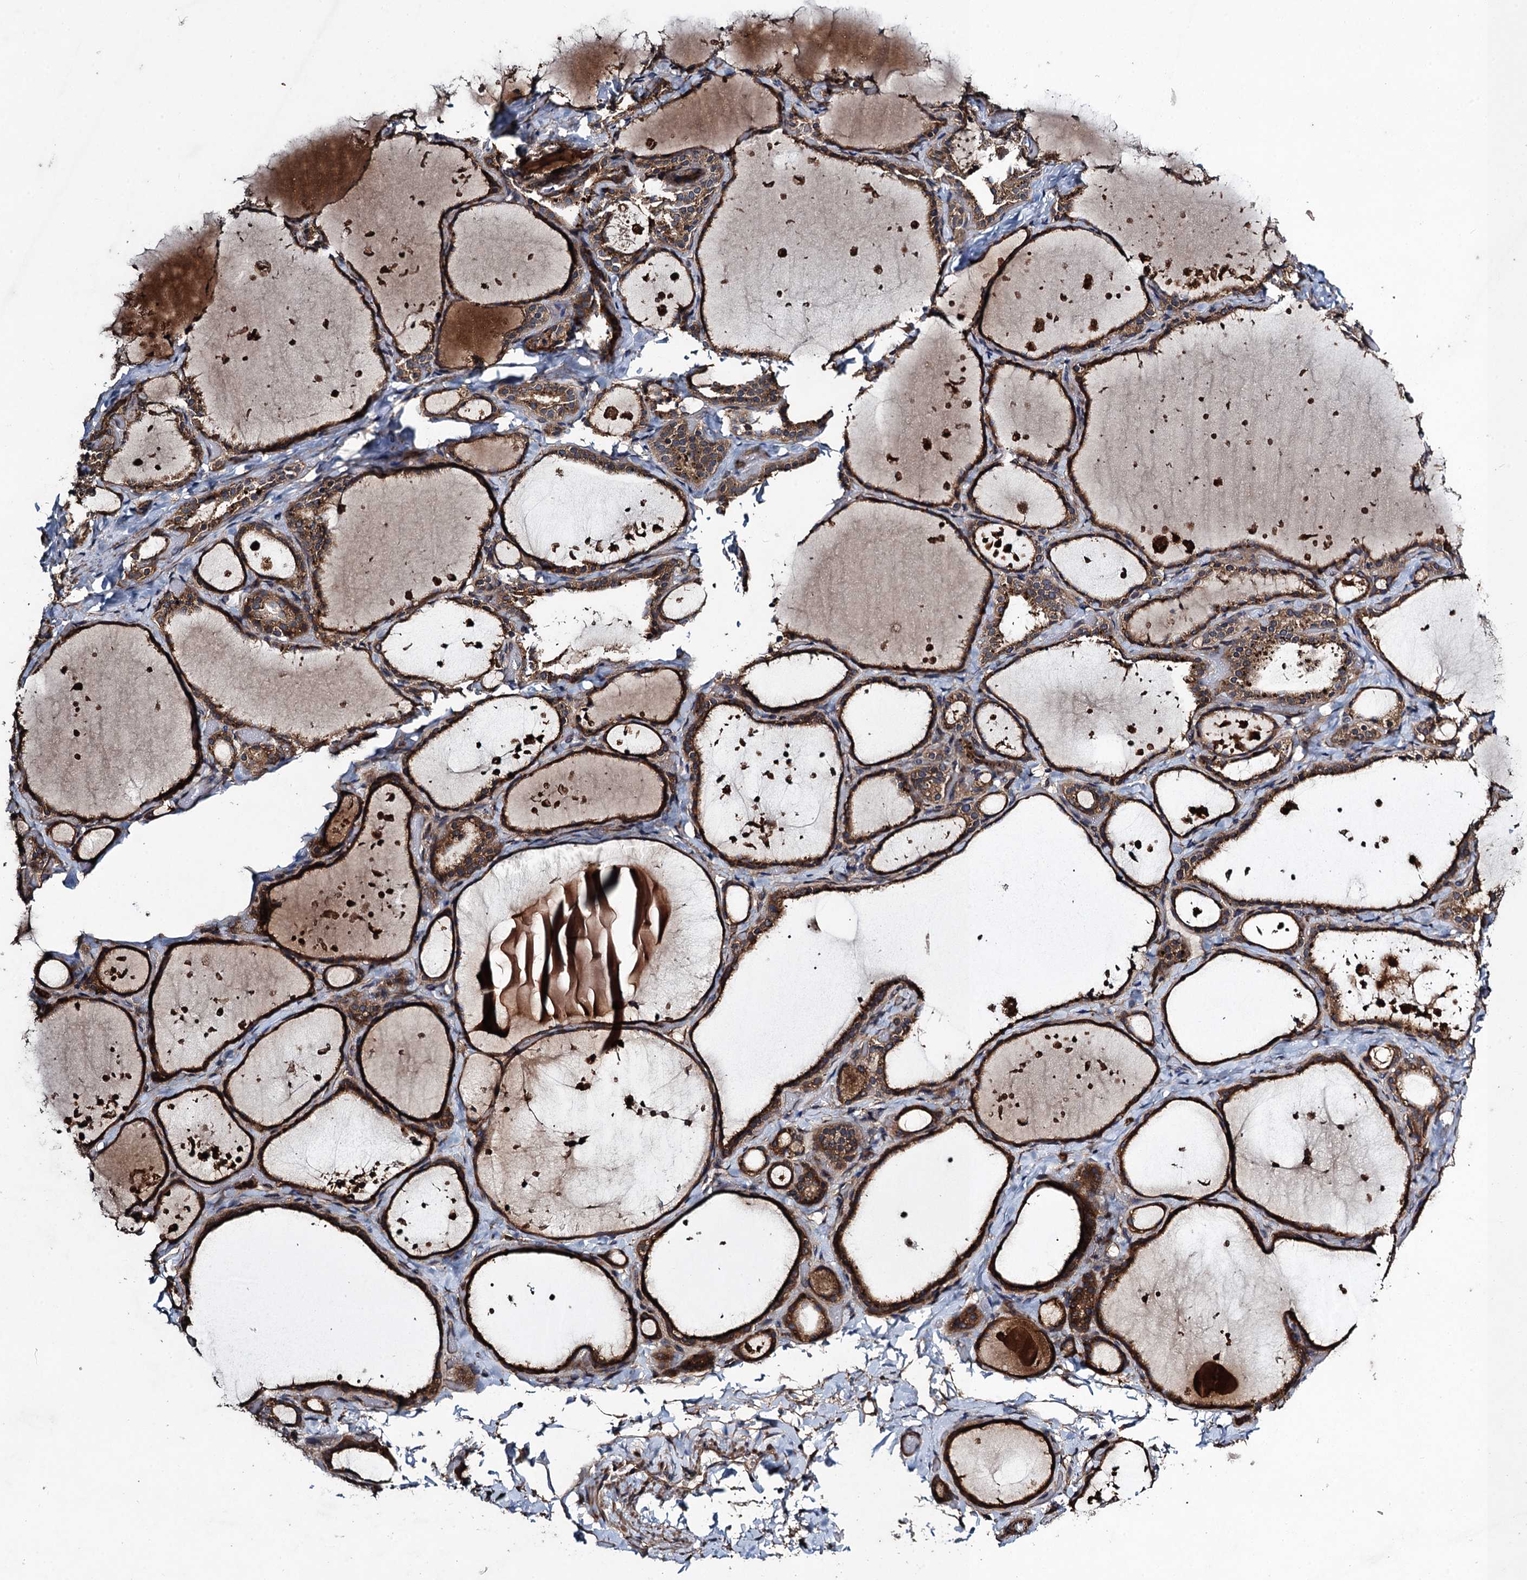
{"staining": {"intensity": "moderate", "quantity": ">75%", "location": "cytoplasmic/membranous"}, "tissue": "thyroid gland", "cell_type": "Glandular cells", "image_type": "normal", "snomed": [{"axis": "morphology", "description": "Normal tissue, NOS"}, {"axis": "topography", "description": "Thyroid gland"}], "caption": "High-magnification brightfield microscopy of benign thyroid gland stained with DAB (3,3'-diaminobenzidine) (brown) and counterstained with hematoxylin (blue). glandular cells exhibit moderate cytoplasmic/membranous staining is present in about>75% of cells. The staining was performed using DAB (3,3'-diaminobenzidine), with brown indicating positive protein expression. Nuclei are stained blue with hematoxylin.", "gene": "CNTN5", "patient": {"sex": "female", "age": 44}}